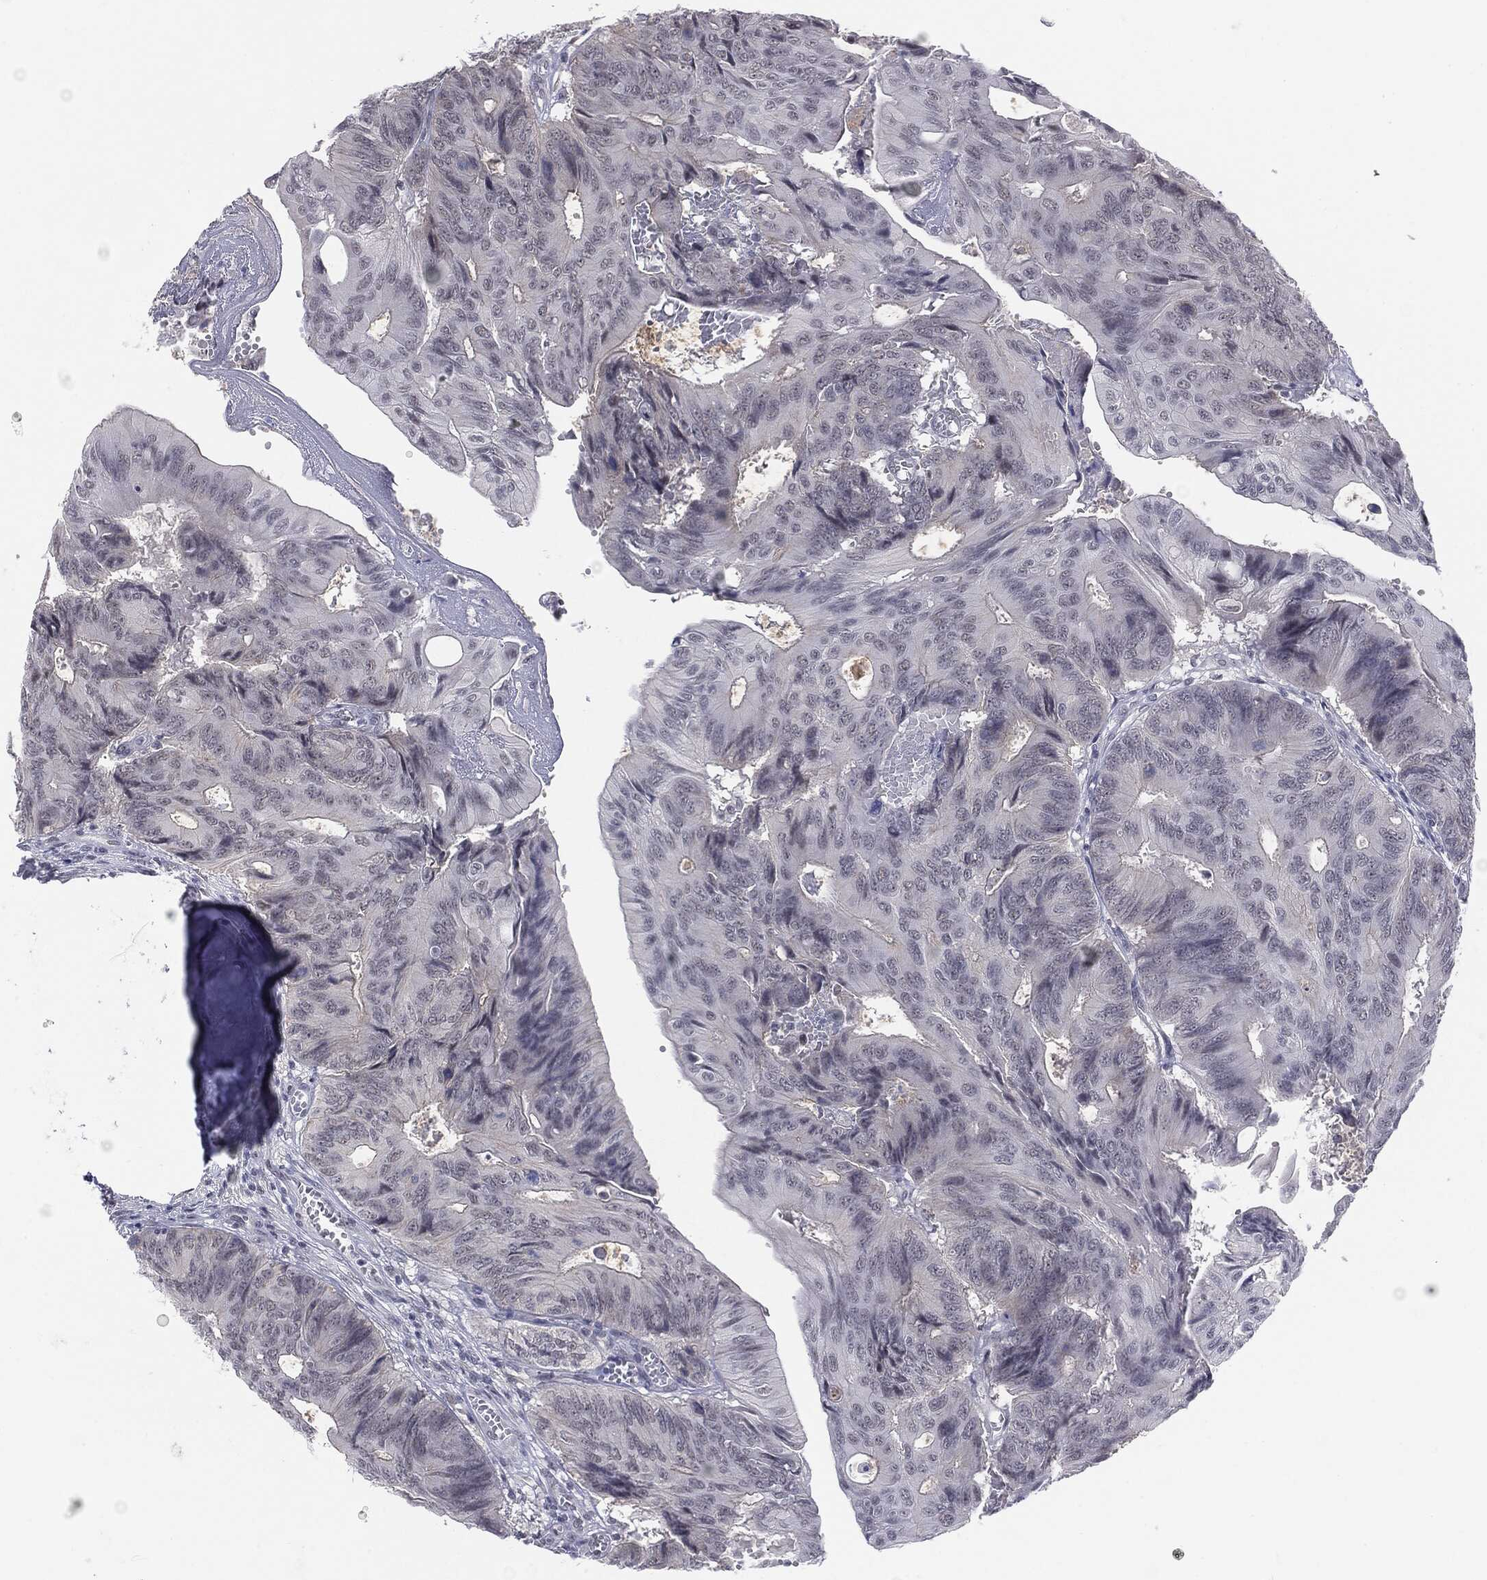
{"staining": {"intensity": "negative", "quantity": "none", "location": "none"}, "tissue": "colorectal cancer", "cell_type": "Tumor cells", "image_type": "cancer", "snomed": [{"axis": "morphology", "description": "Normal tissue, NOS"}, {"axis": "morphology", "description": "Adenocarcinoma, NOS"}, {"axis": "topography", "description": "Colon"}], "caption": "This histopathology image is of adenocarcinoma (colorectal) stained with immunohistochemistry (IHC) to label a protein in brown with the nuclei are counter-stained blue. There is no positivity in tumor cells.", "gene": "SLC5A5", "patient": {"sex": "male", "age": 65}}